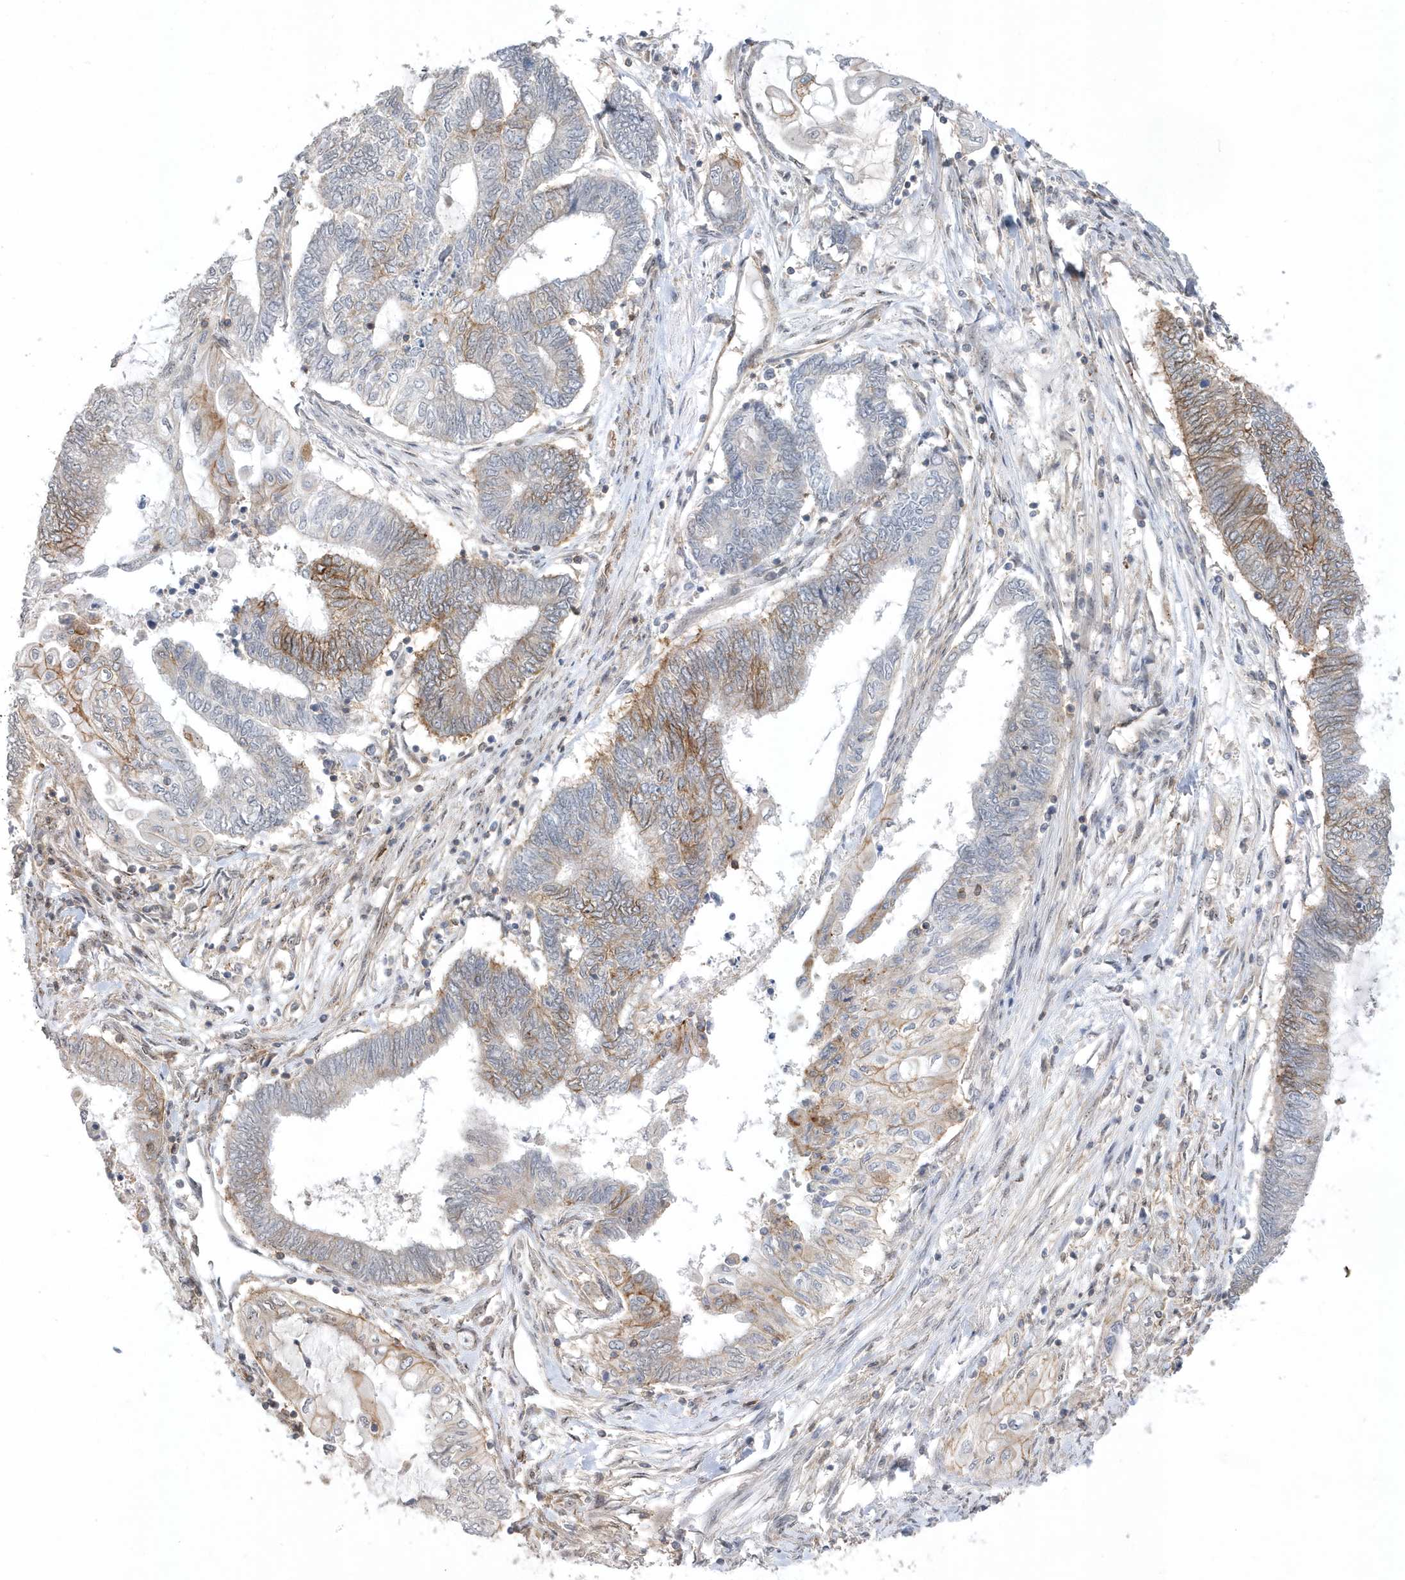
{"staining": {"intensity": "moderate", "quantity": "<25%", "location": "cytoplasmic/membranous"}, "tissue": "endometrial cancer", "cell_type": "Tumor cells", "image_type": "cancer", "snomed": [{"axis": "morphology", "description": "Adenocarcinoma, NOS"}, {"axis": "topography", "description": "Uterus"}, {"axis": "topography", "description": "Endometrium"}], "caption": "The immunohistochemical stain shows moderate cytoplasmic/membranous positivity in tumor cells of endometrial cancer tissue.", "gene": "CRIP3", "patient": {"sex": "female", "age": 70}}